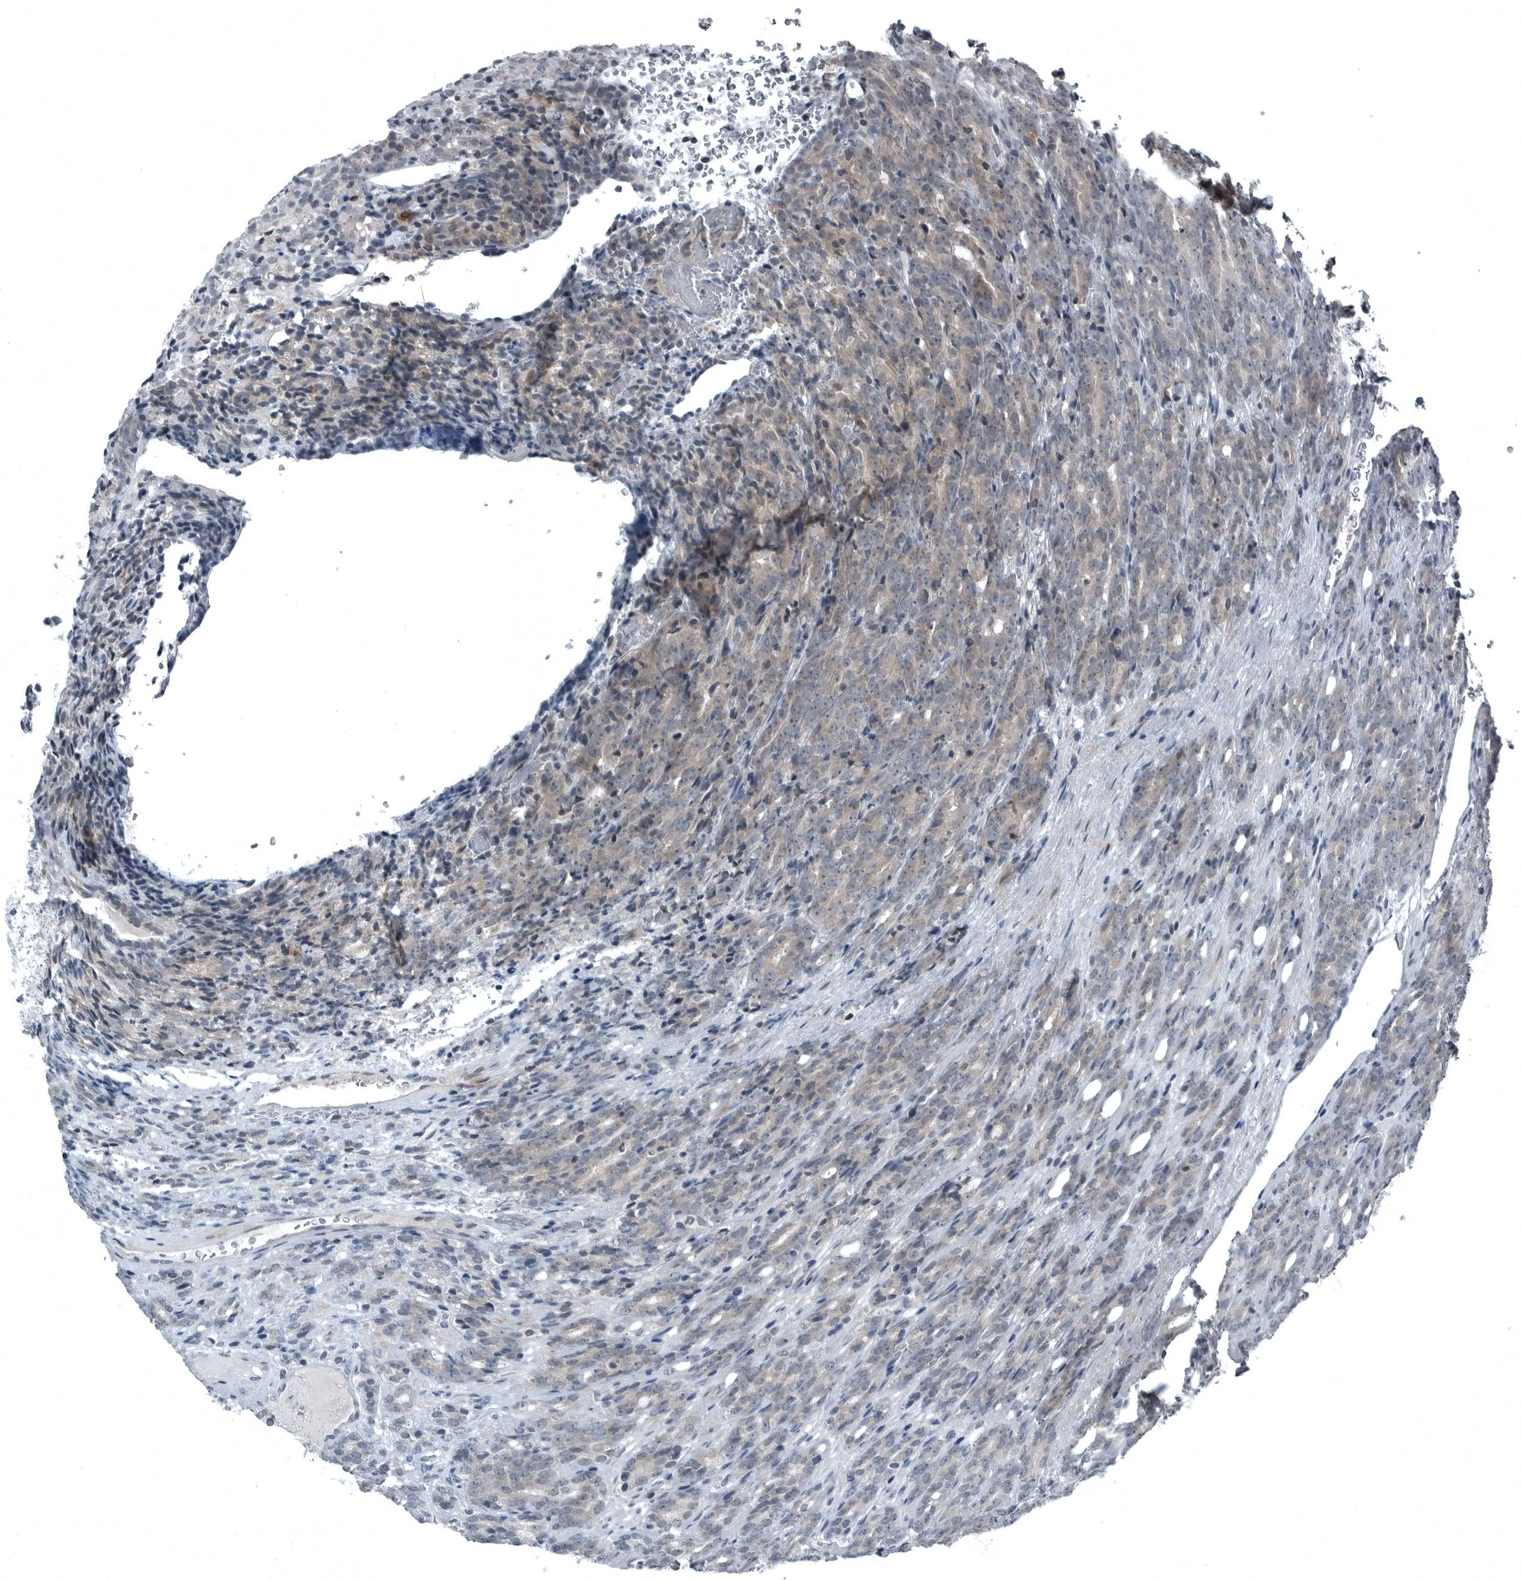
{"staining": {"intensity": "weak", "quantity": "25%-75%", "location": "cytoplasmic/membranous"}, "tissue": "prostate cancer", "cell_type": "Tumor cells", "image_type": "cancer", "snomed": [{"axis": "morphology", "description": "Adenocarcinoma, High grade"}, {"axis": "topography", "description": "Prostate"}], "caption": "Brown immunohistochemical staining in human prostate high-grade adenocarcinoma exhibits weak cytoplasmic/membranous staining in about 25%-75% of tumor cells.", "gene": "GAK", "patient": {"sex": "male", "age": 62}}